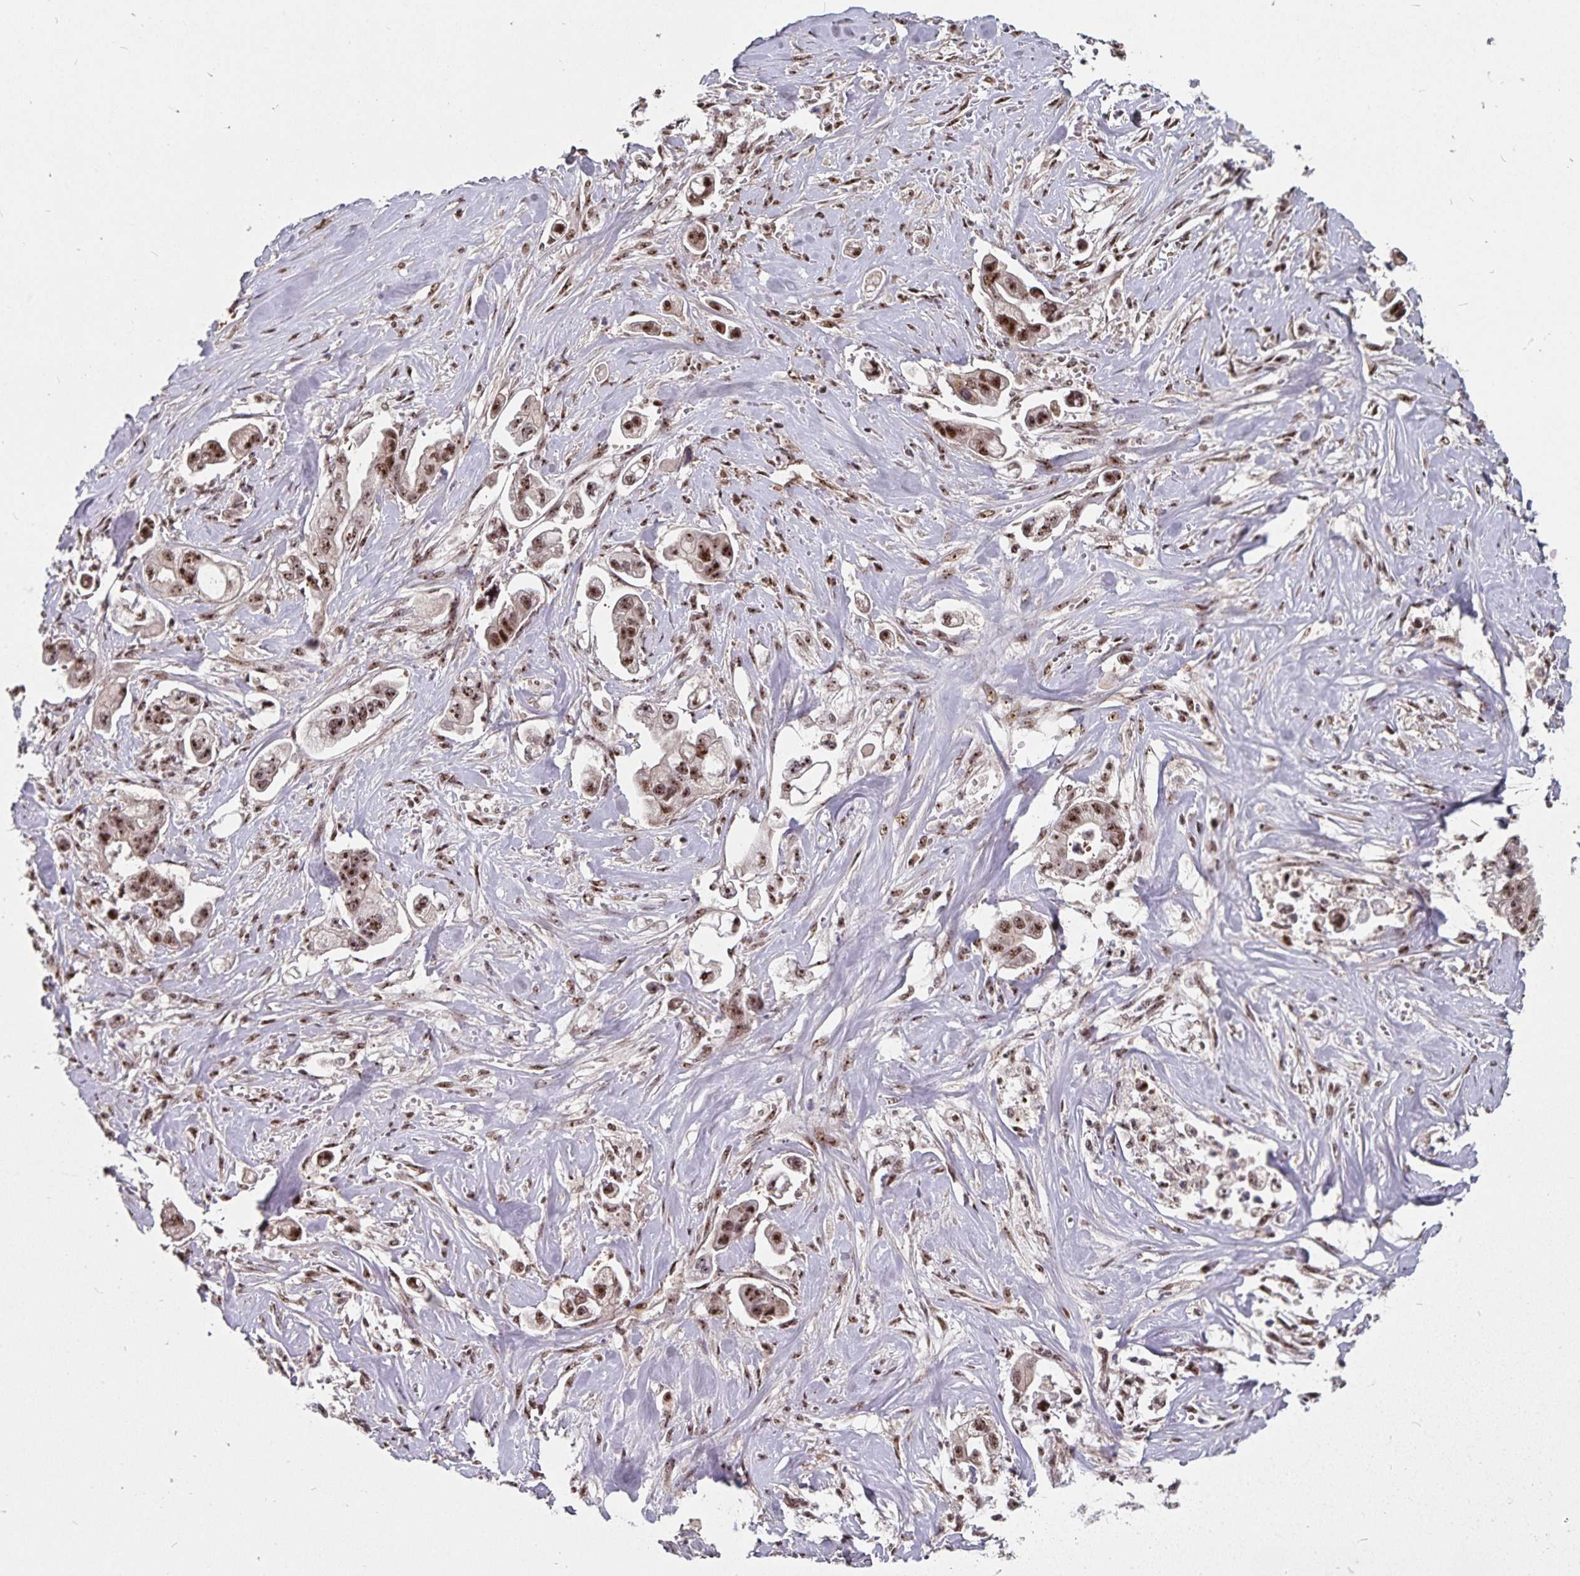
{"staining": {"intensity": "moderate", "quantity": ">75%", "location": "nuclear"}, "tissue": "stomach cancer", "cell_type": "Tumor cells", "image_type": "cancer", "snomed": [{"axis": "morphology", "description": "Adenocarcinoma, NOS"}, {"axis": "topography", "description": "Stomach"}], "caption": "Immunohistochemical staining of stomach cancer reveals medium levels of moderate nuclear protein staining in about >75% of tumor cells. The staining was performed using DAB (3,3'-diaminobenzidine) to visualize the protein expression in brown, while the nuclei were stained in blue with hematoxylin (Magnification: 20x).", "gene": "LAS1L", "patient": {"sex": "male", "age": 62}}